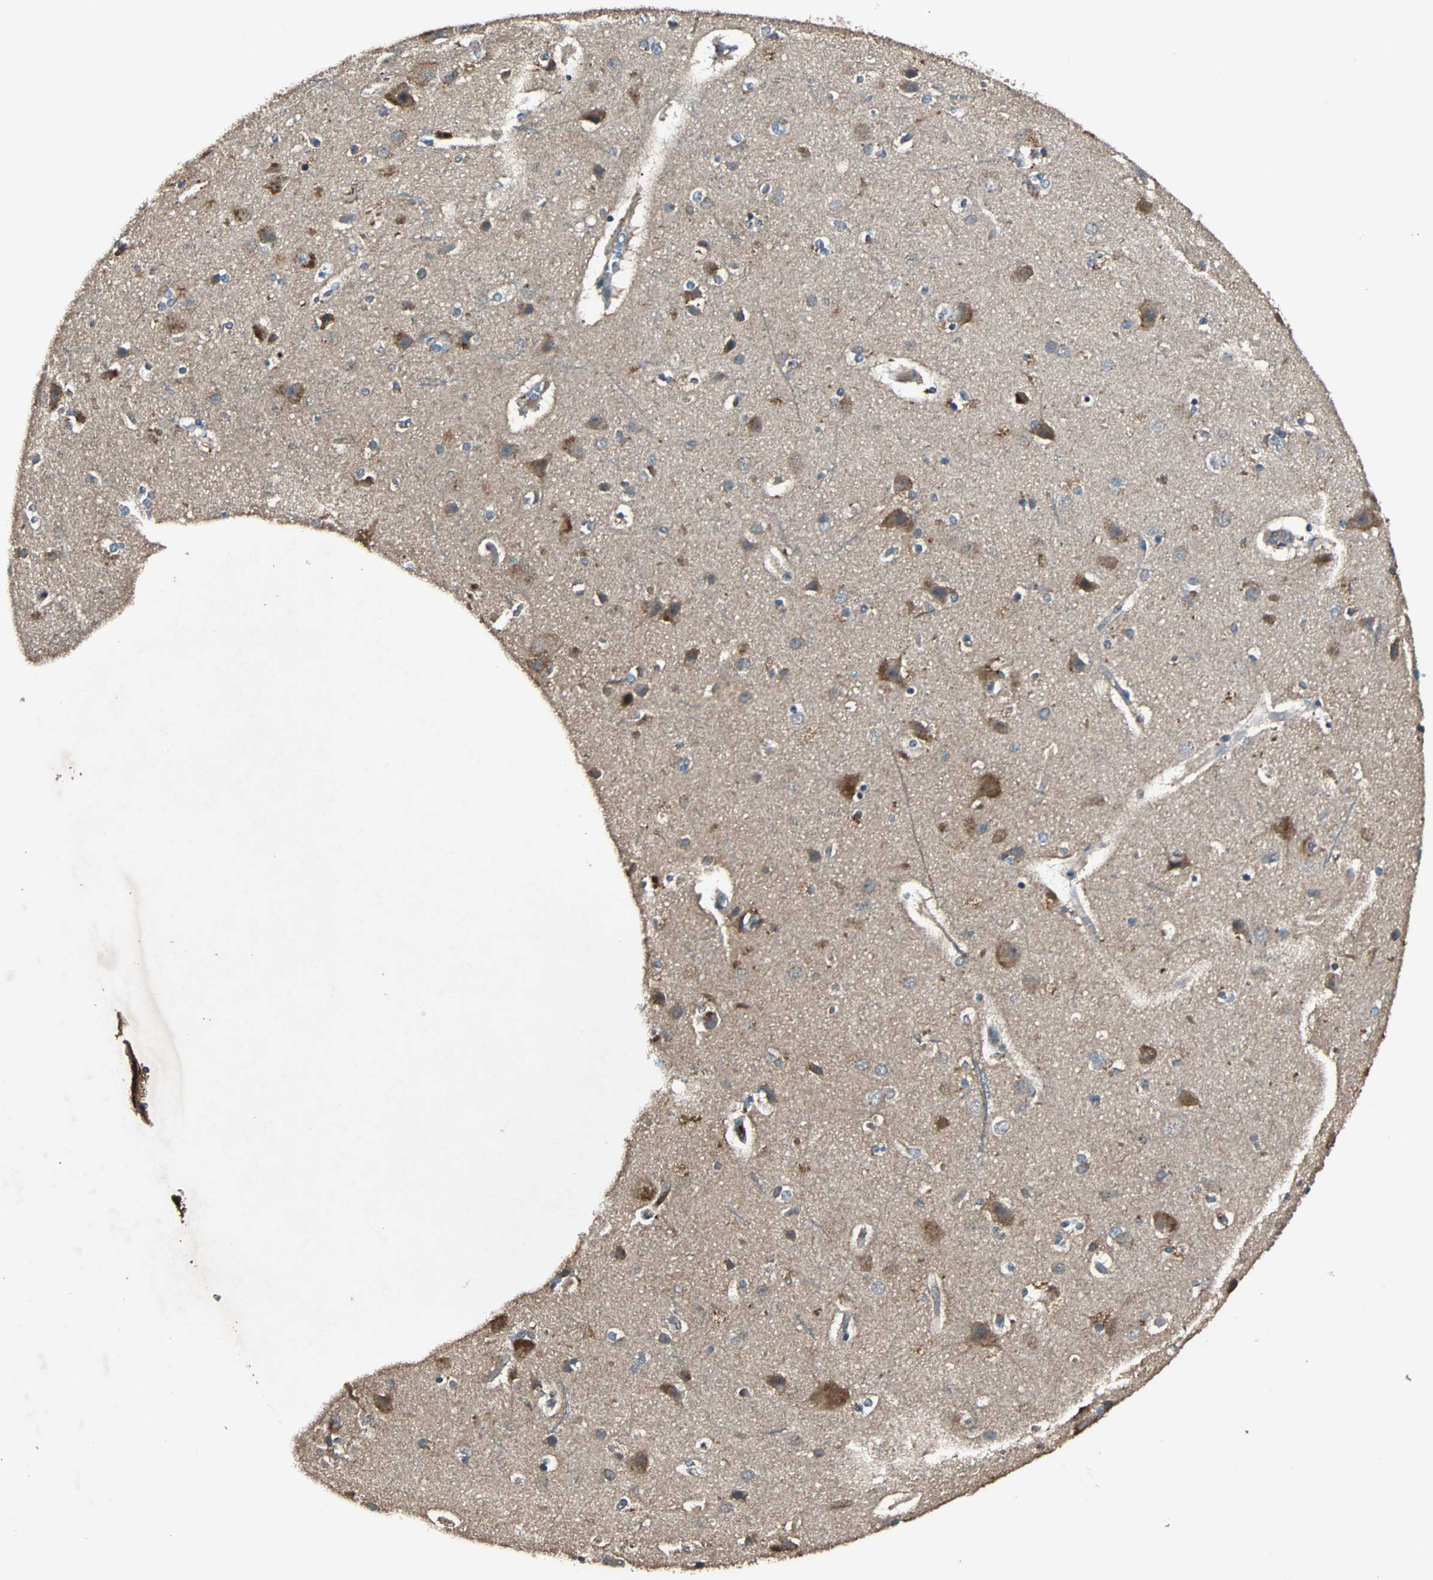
{"staining": {"intensity": "negative", "quantity": "none", "location": "none"}, "tissue": "cerebral cortex", "cell_type": "Endothelial cells", "image_type": "normal", "snomed": [{"axis": "morphology", "description": "Normal tissue, NOS"}, {"axis": "topography", "description": "Cerebral cortex"}], "caption": "Micrograph shows no protein positivity in endothelial cells of unremarkable cerebral cortex. The staining is performed using DAB (3,3'-diaminobenzidine) brown chromogen with nuclei counter-stained in using hematoxylin.", "gene": "GCK", "patient": {"sex": "female", "age": 54}}